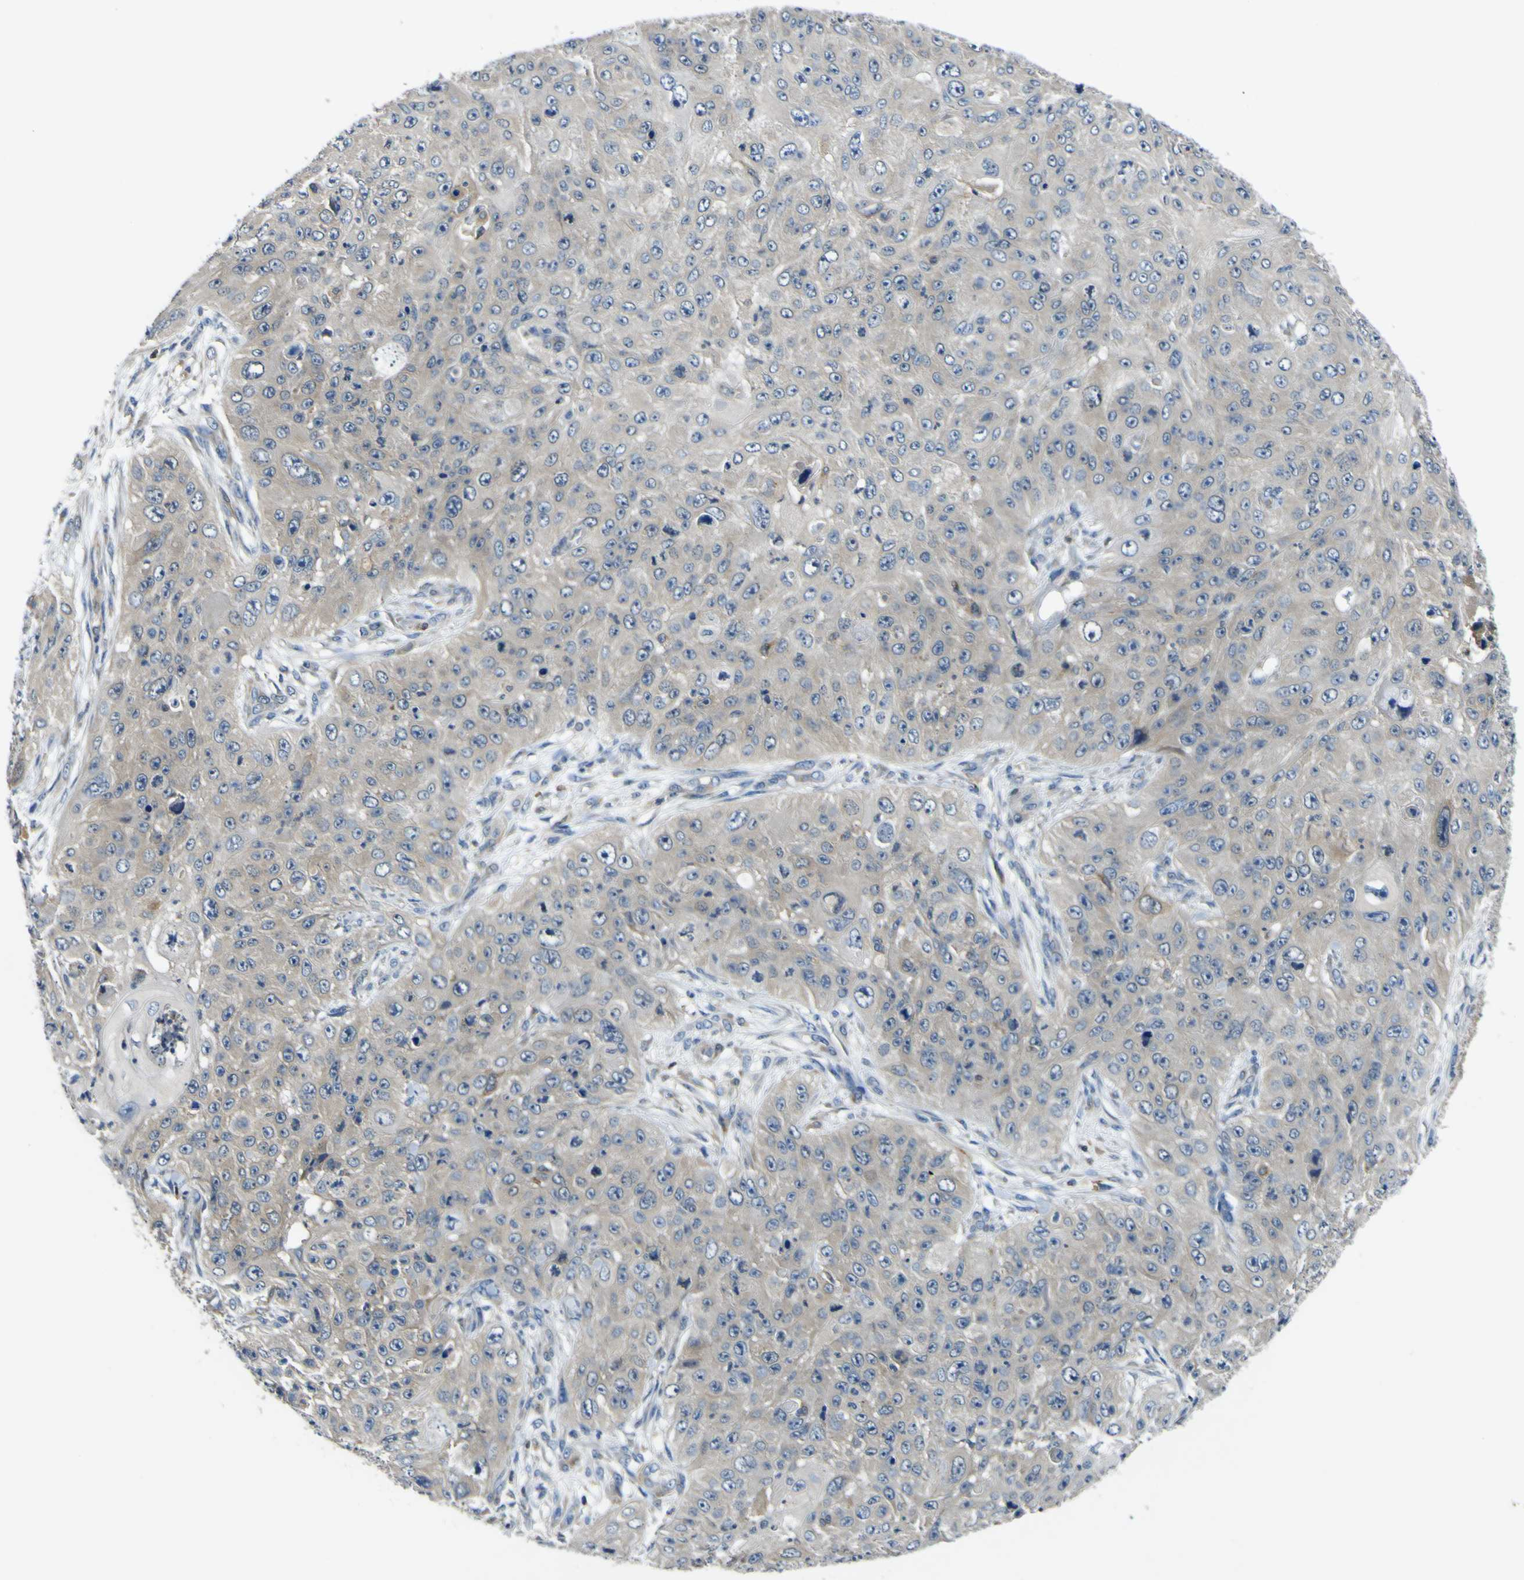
{"staining": {"intensity": "weak", "quantity": "25%-75%", "location": "cytoplasmic/membranous"}, "tissue": "skin cancer", "cell_type": "Tumor cells", "image_type": "cancer", "snomed": [{"axis": "morphology", "description": "Squamous cell carcinoma, NOS"}, {"axis": "topography", "description": "Skin"}], "caption": "Skin cancer (squamous cell carcinoma) stained with a brown dye exhibits weak cytoplasmic/membranous positive expression in approximately 25%-75% of tumor cells.", "gene": "EML2", "patient": {"sex": "female", "age": 80}}